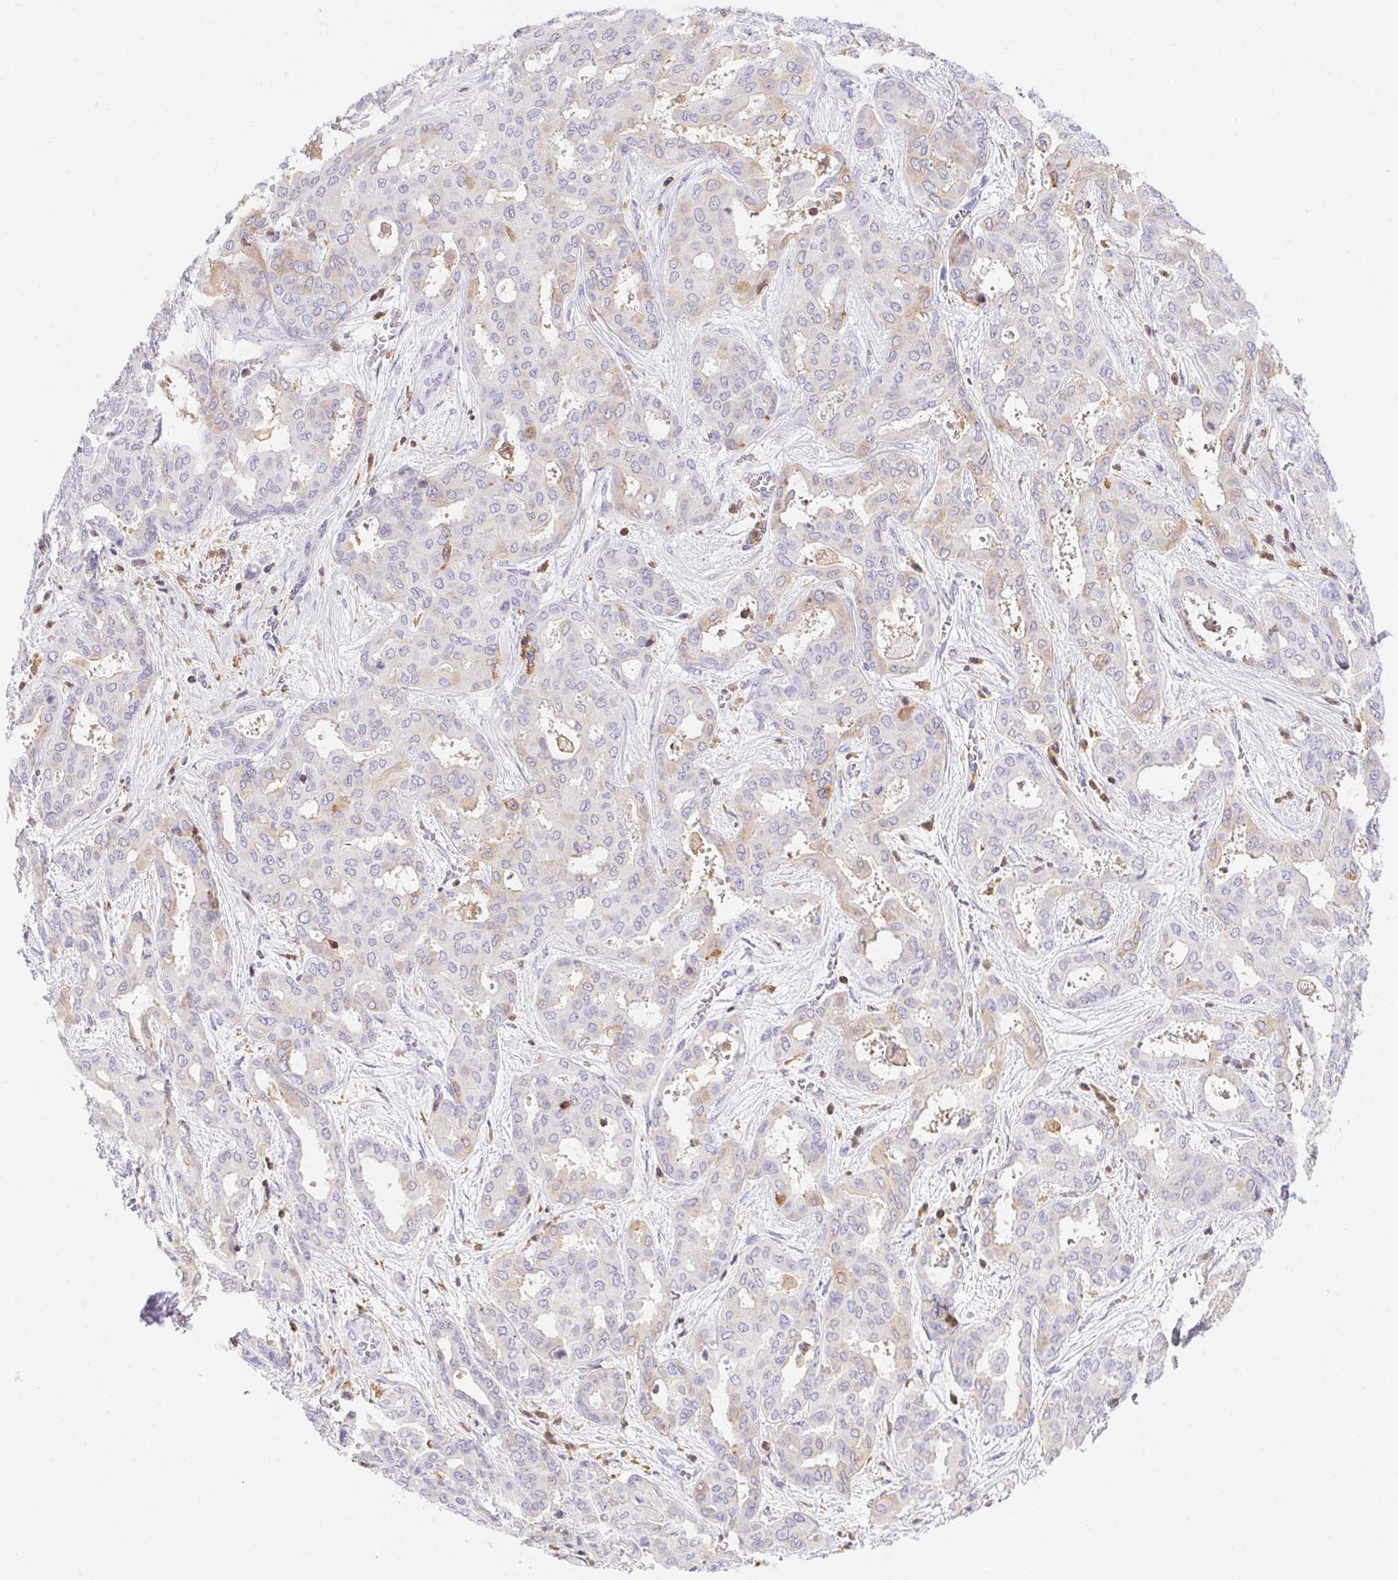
{"staining": {"intensity": "weak", "quantity": "25%-75%", "location": "cytoplasmic/membranous"}, "tissue": "liver cancer", "cell_type": "Tumor cells", "image_type": "cancer", "snomed": [{"axis": "morphology", "description": "Cholangiocarcinoma"}, {"axis": "topography", "description": "Liver"}], "caption": "Immunohistochemistry (DAB (3,3'-diaminobenzidine)) staining of human liver cancer reveals weak cytoplasmic/membranous protein staining in about 25%-75% of tumor cells.", "gene": "APBB1IP", "patient": {"sex": "female", "age": 64}}